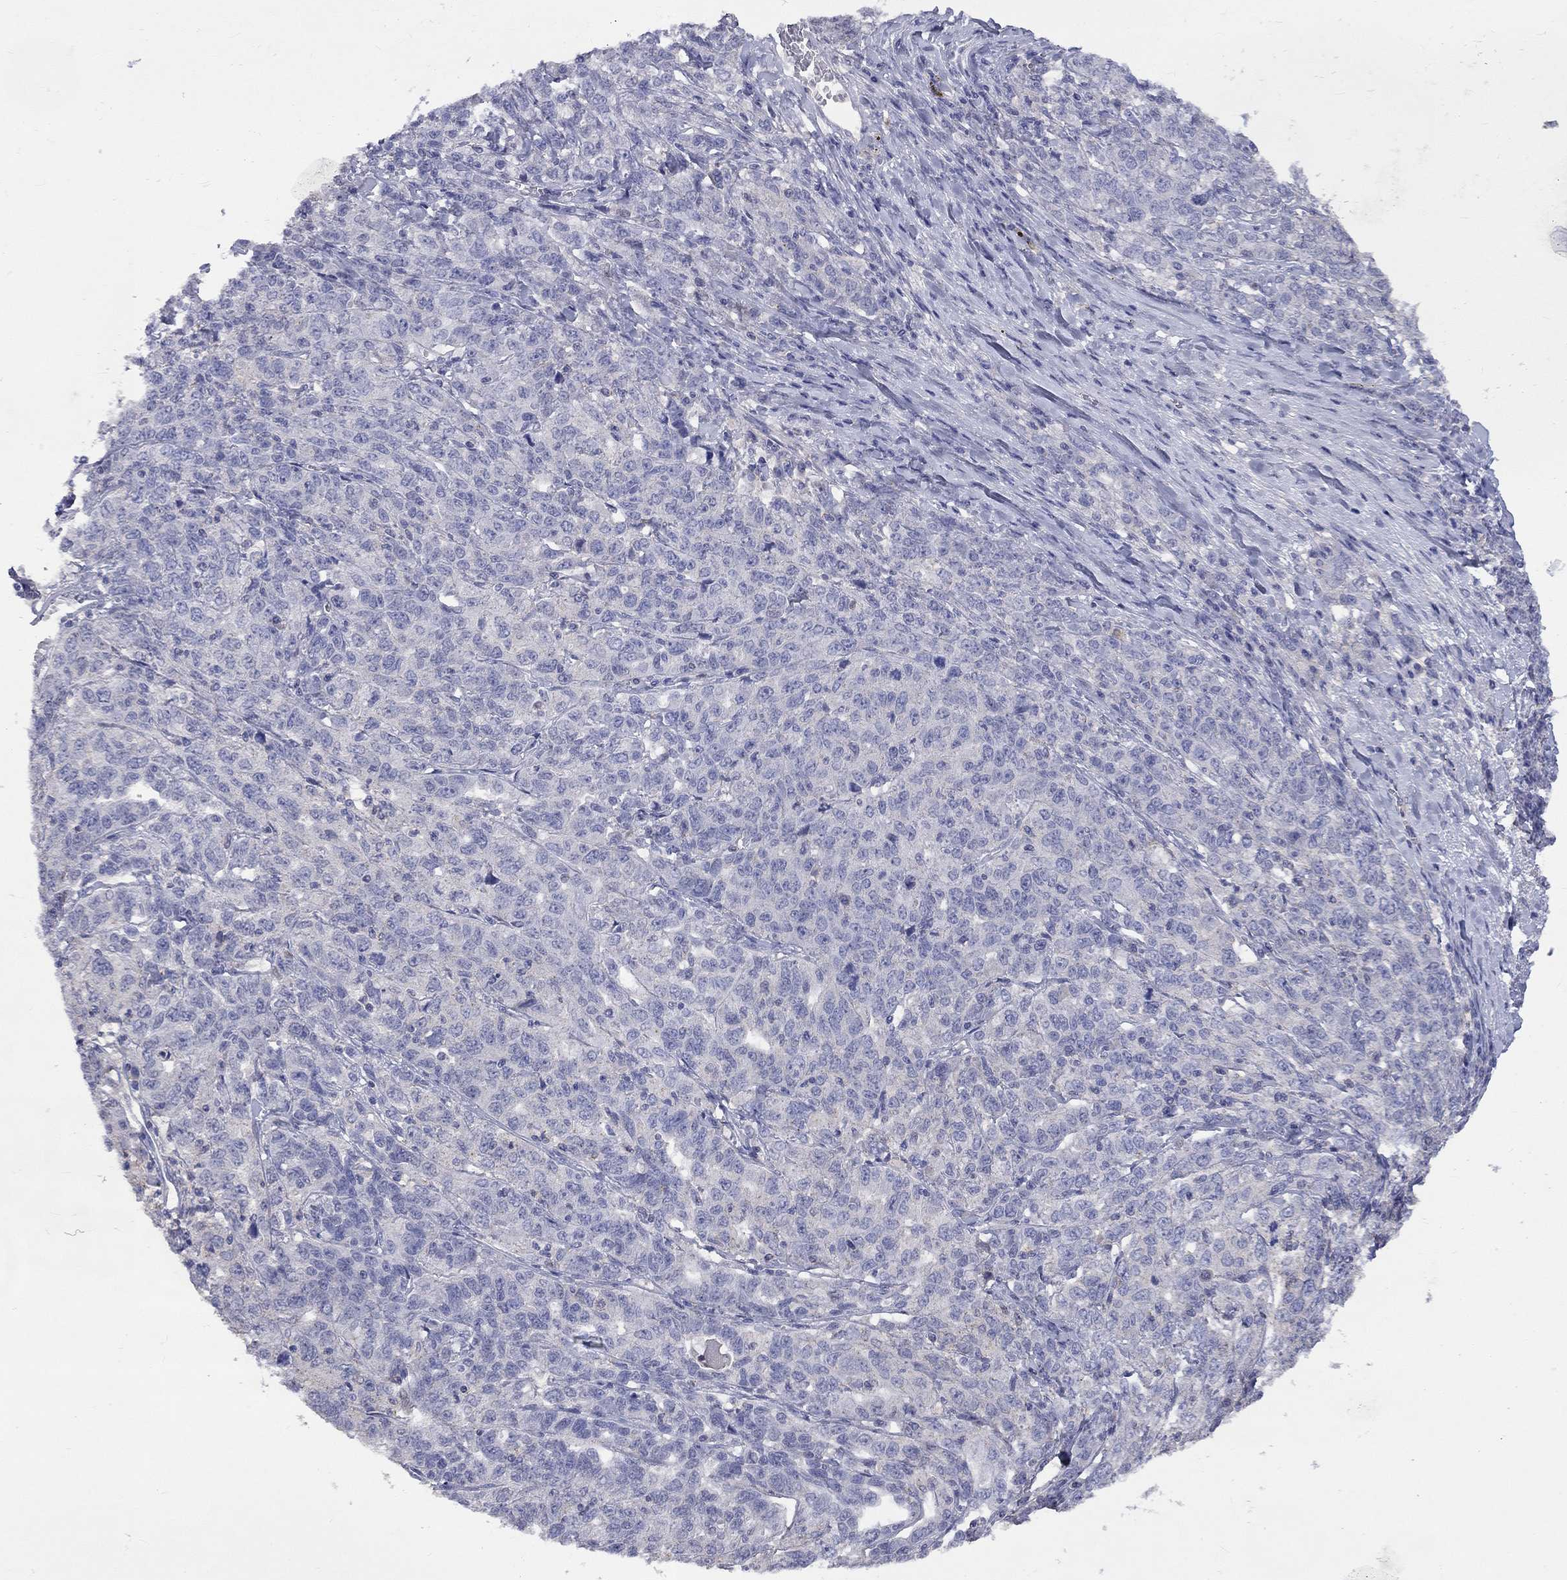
{"staining": {"intensity": "negative", "quantity": "none", "location": "none"}, "tissue": "ovarian cancer", "cell_type": "Tumor cells", "image_type": "cancer", "snomed": [{"axis": "morphology", "description": "Cystadenocarcinoma, serous, NOS"}, {"axis": "topography", "description": "Ovary"}], "caption": "Ovarian serous cystadenocarcinoma was stained to show a protein in brown. There is no significant expression in tumor cells.", "gene": "LRFN4", "patient": {"sex": "female", "age": 71}}